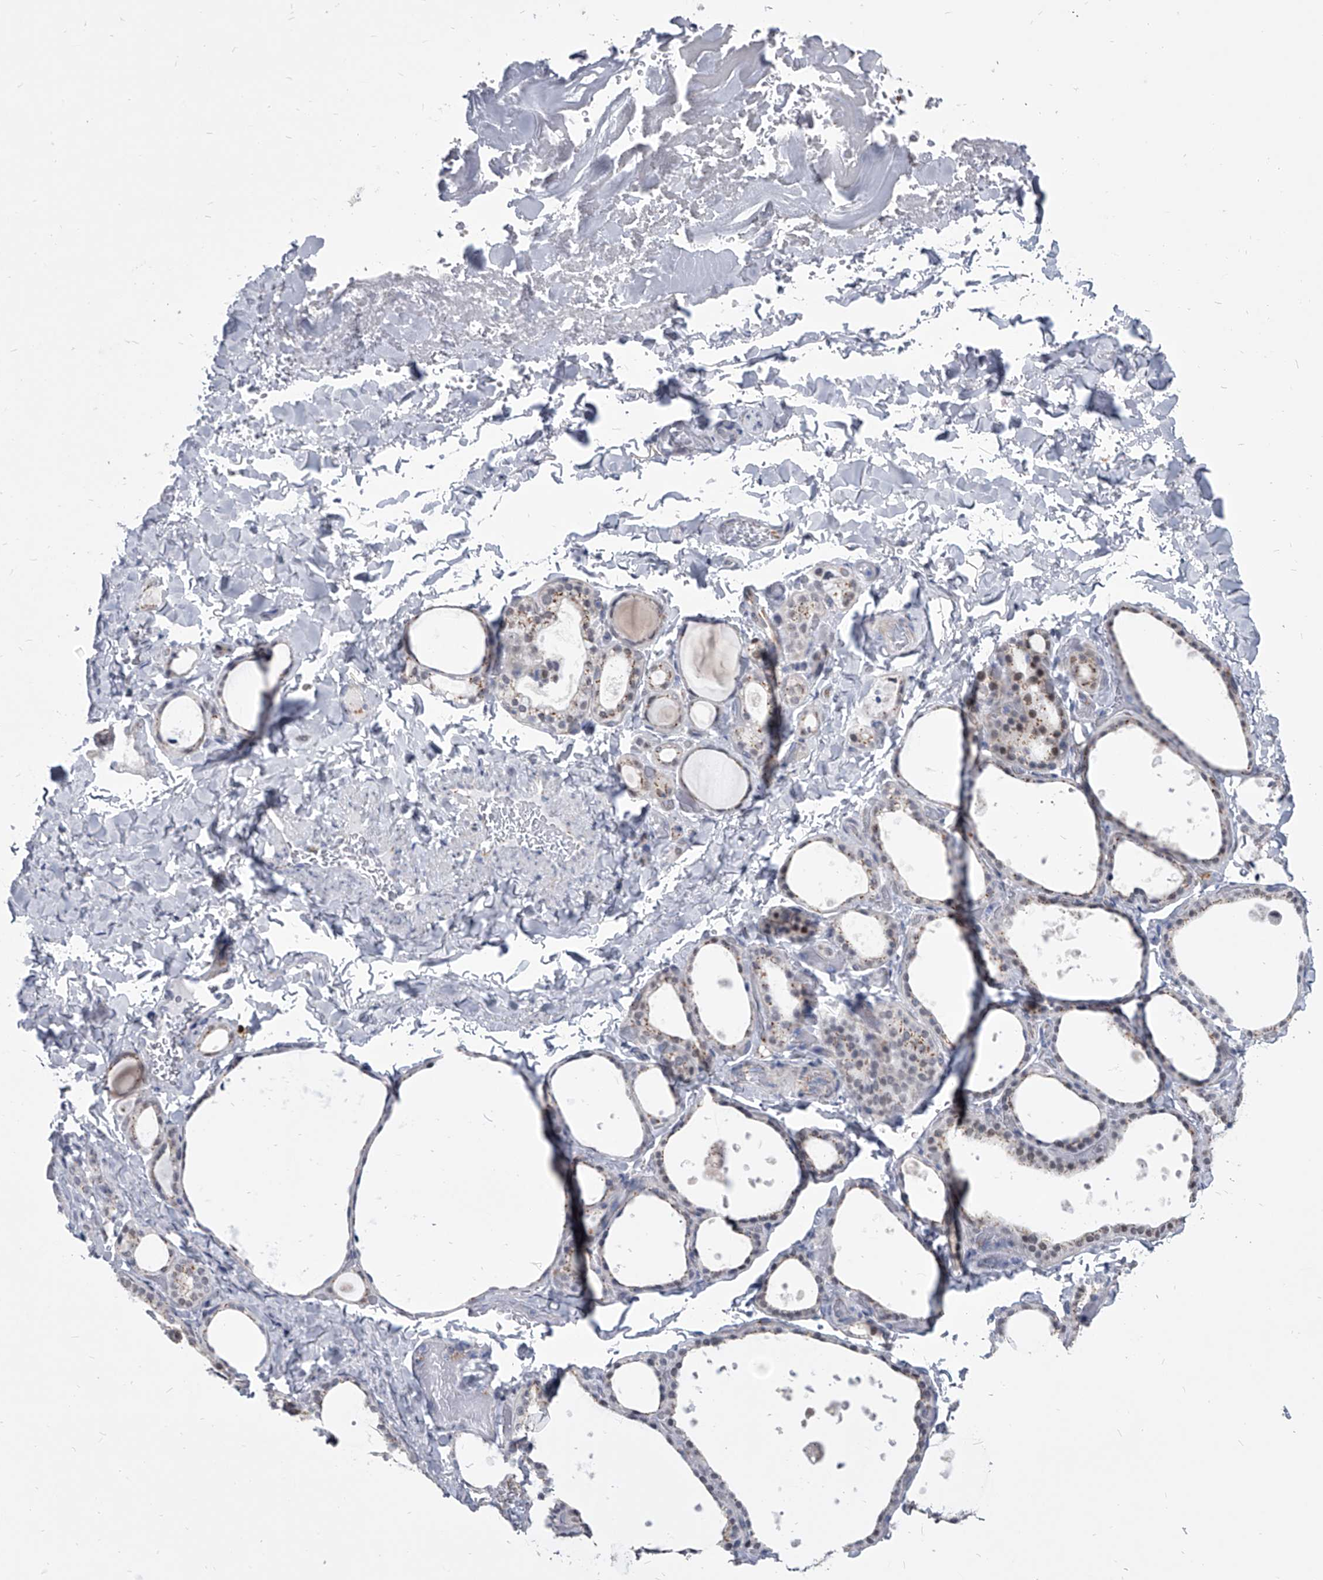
{"staining": {"intensity": "weak", "quantity": "<25%", "location": "cytoplasmic/membranous,nuclear"}, "tissue": "thyroid gland", "cell_type": "Glandular cells", "image_type": "normal", "snomed": [{"axis": "morphology", "description": "Normal tissue, NOS"}, {"axis": "topography", "description": "Thyroid gland"}], "caption": "Immunohistochemical staining of benign human thyroid gland reveals no significant staining in glandular cells.", "gene": "EVA1C", "patient": {"sex": "female", "age": 44}}